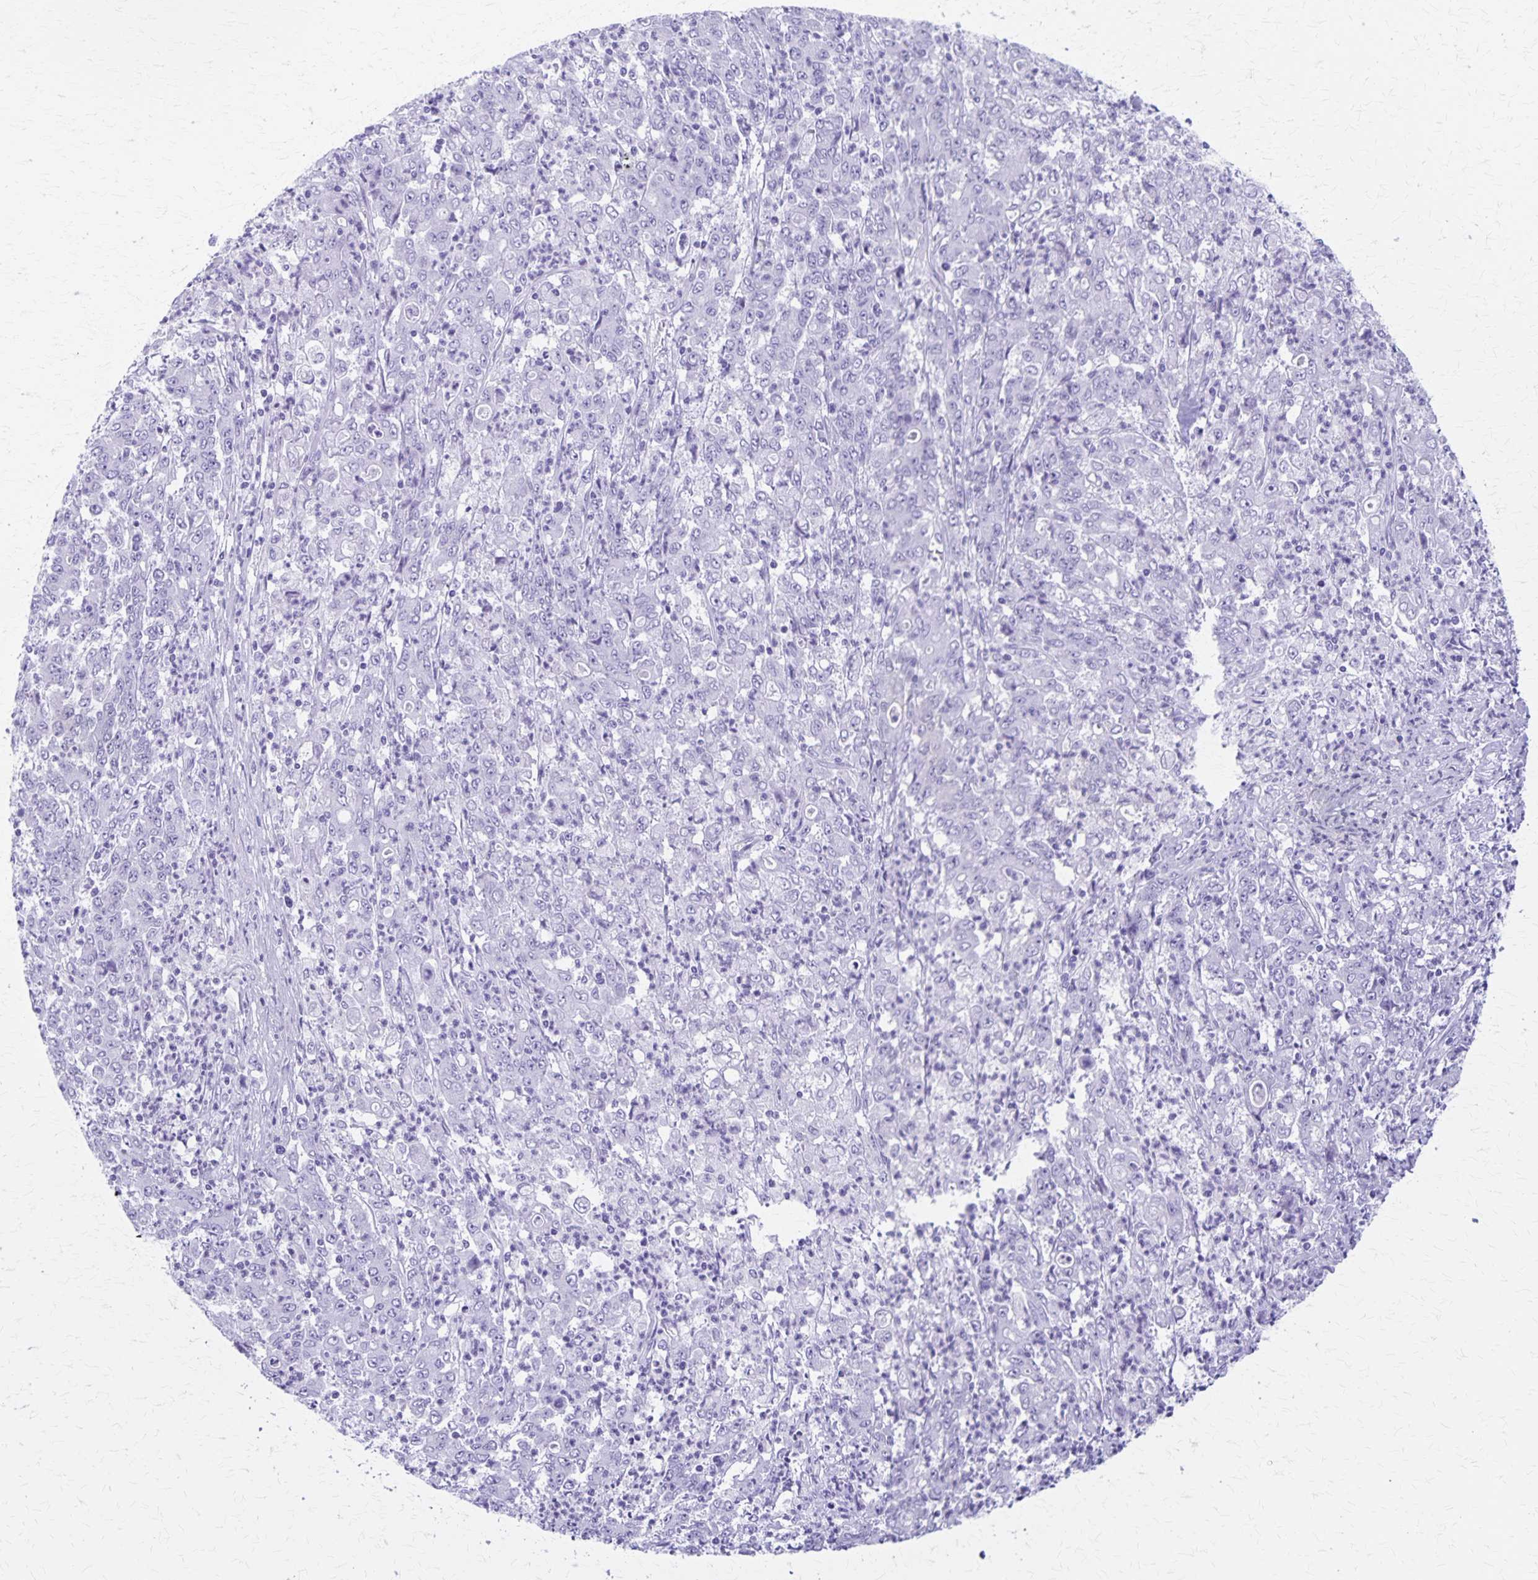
{"staining": {"intensity": "negative", "quantity": "none", "location": "none"}, "tissue": "stomach cancer", "cell_type": "Tumor cells", "image_type": "cancer", "snomed": [{"axis": "morphology", "description": "Adenocarcinoma, NOS"}, {"axis": "topography", "description": "Stomach, lower"}], "caption": "IHC image of neoplastic tissue: adenocarcinoma (stomach) stained with DAB displays no significant protein positivity in tumor cells.", "gene": "DEFA5", "patient": {"sex": "female", "age": 71}}